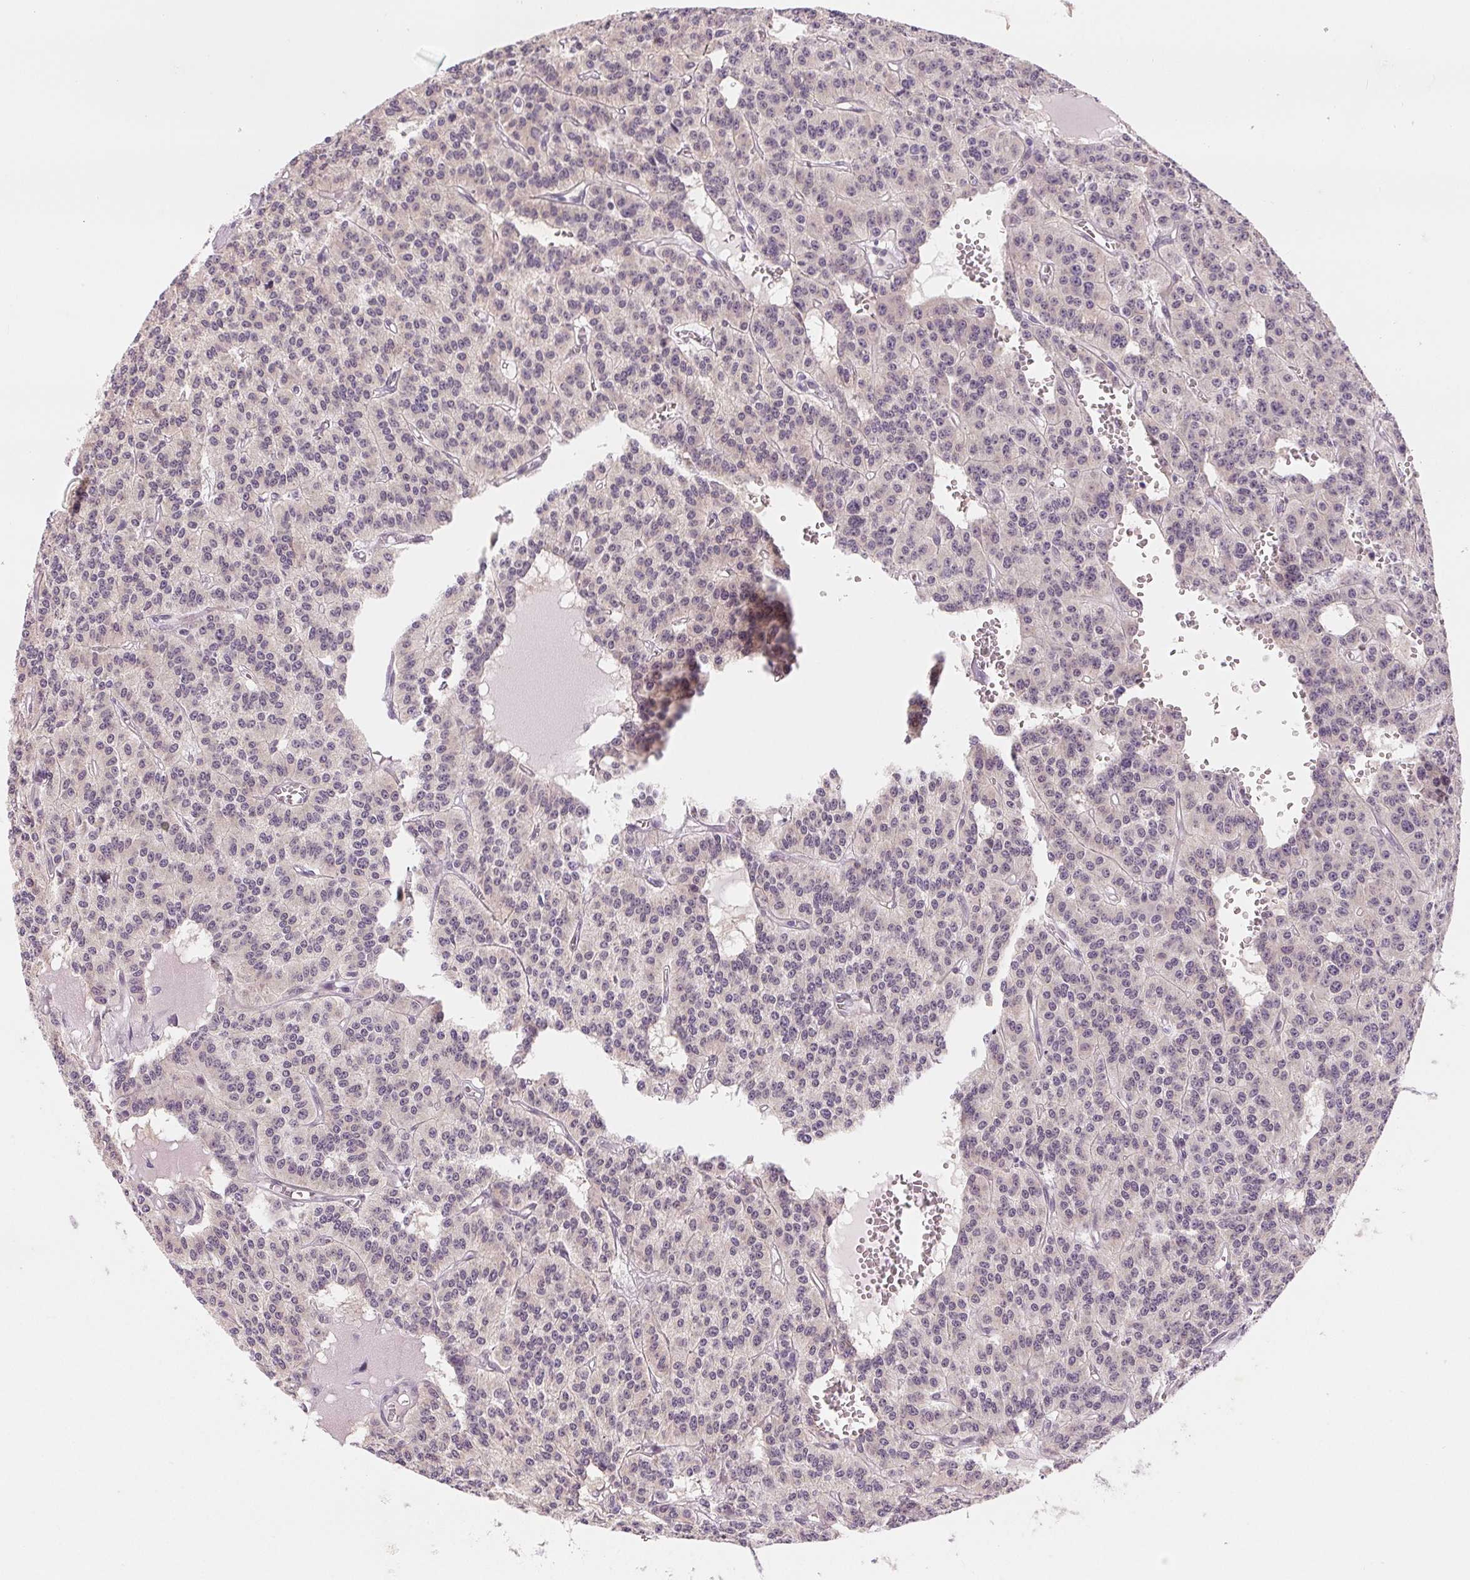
{"staining": {"intensity": "negative", "quantity": "none", "location": "none"}, "tissue": "carcinoid", "cell_type": "Tumor cells", "image_type": "cancer", "snomed": [{"axis": "morphology", "description": "Carcinoid, malignant, NOS"}, {"axis": "topography", "description": "Lung"}], "caption": "Immunohistochemistry of human carcinoid displays no expression in tumor cells. (Brightfield microscopy of DAB (3,3'-diaminobenzidine) immunohistochemistry at high magnification).", "gene": "CFC1", "patient": {"sex": "female", "age": 71}}